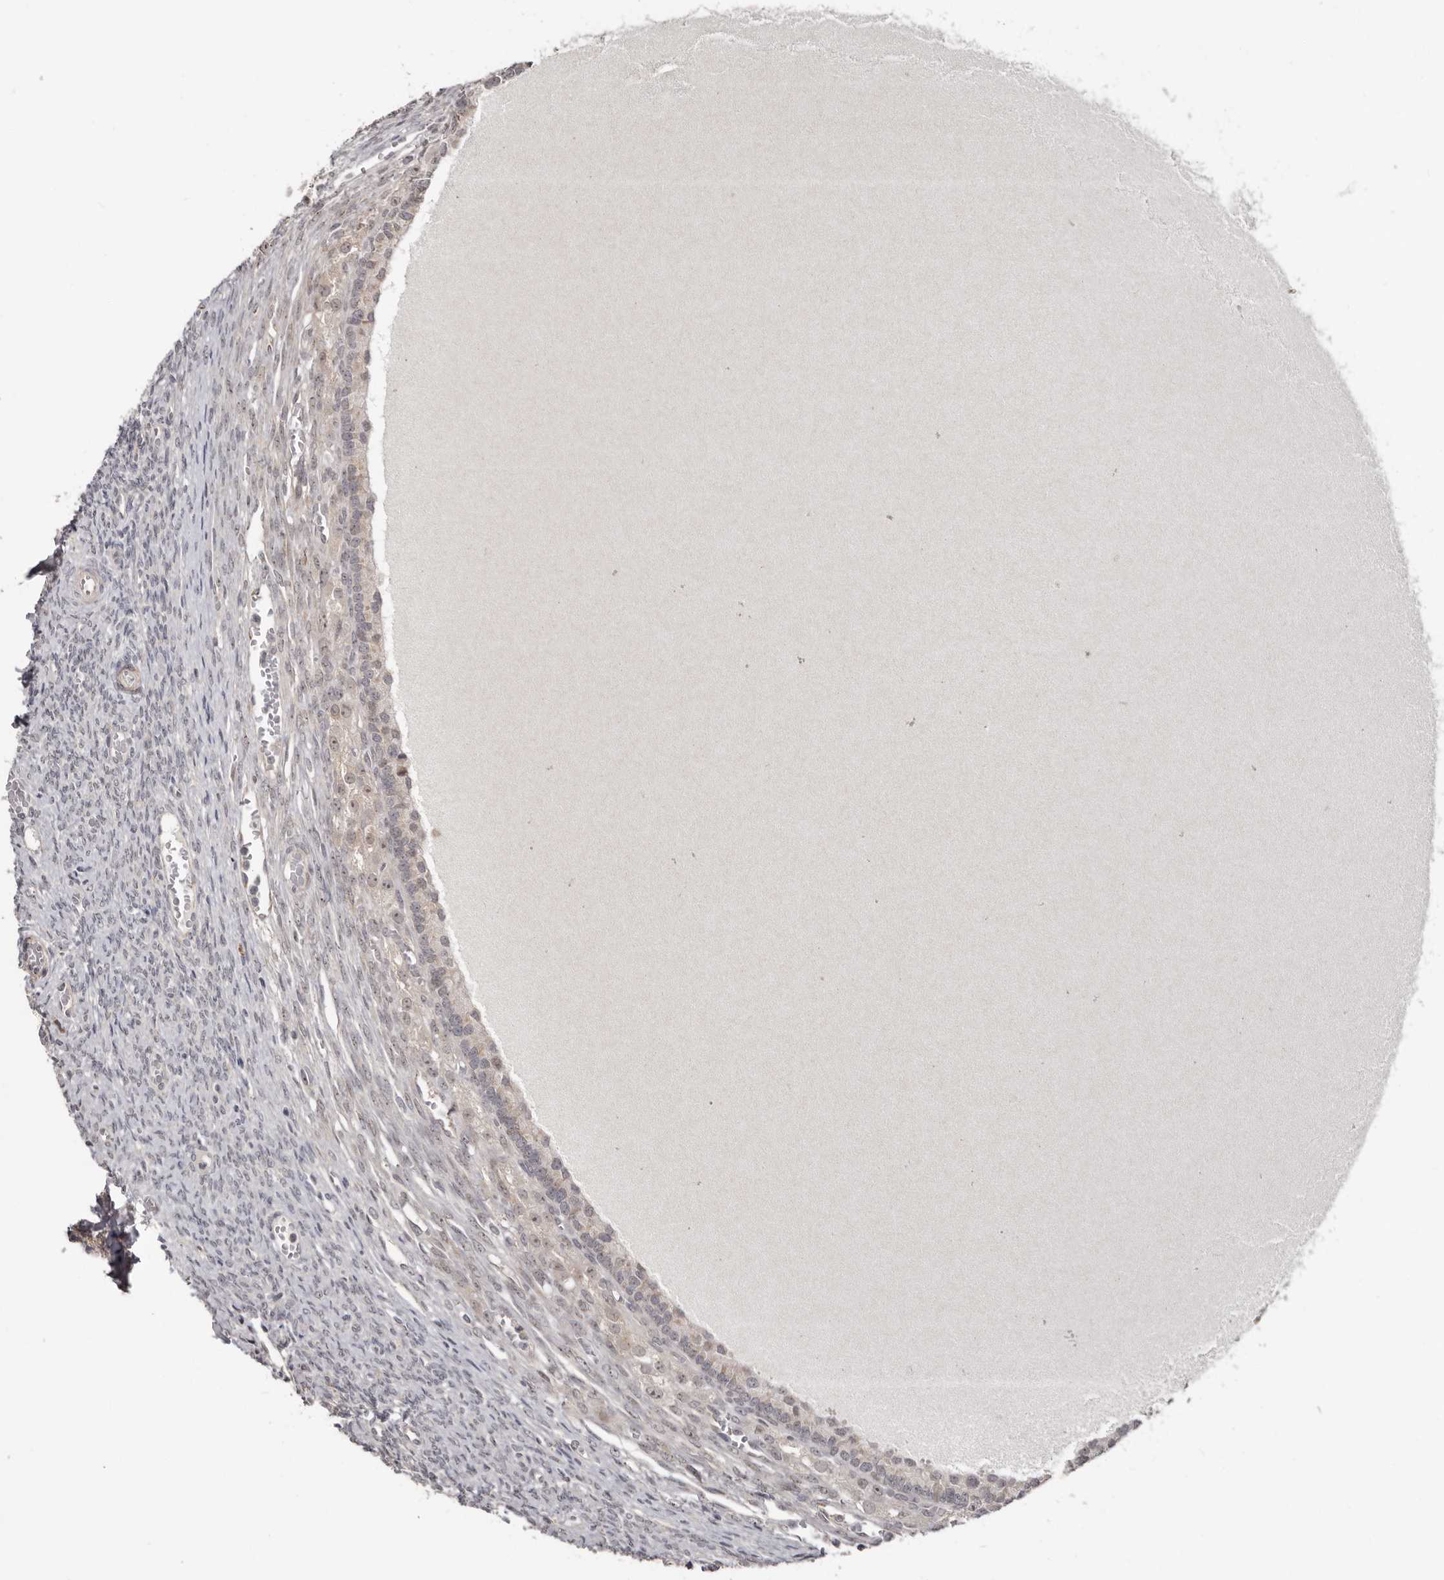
{"staining": {"intensity": "negative", "quantity": "none", "location": "none"}, "tissue": "ovary", "cell_type": "Ovarian stroma cells", "image_type": "normal", "snomed": [{"axis": "morphology", "description": "Normal tissue, NOS"}, {"axis": "topography", "description": "Ovary"}], "caption": "The histopathology image reveals no significant positivity in ovarian stroma cells of ovary.", "gene": "BAD", "patient": {"sex": "female", "age": 41}}